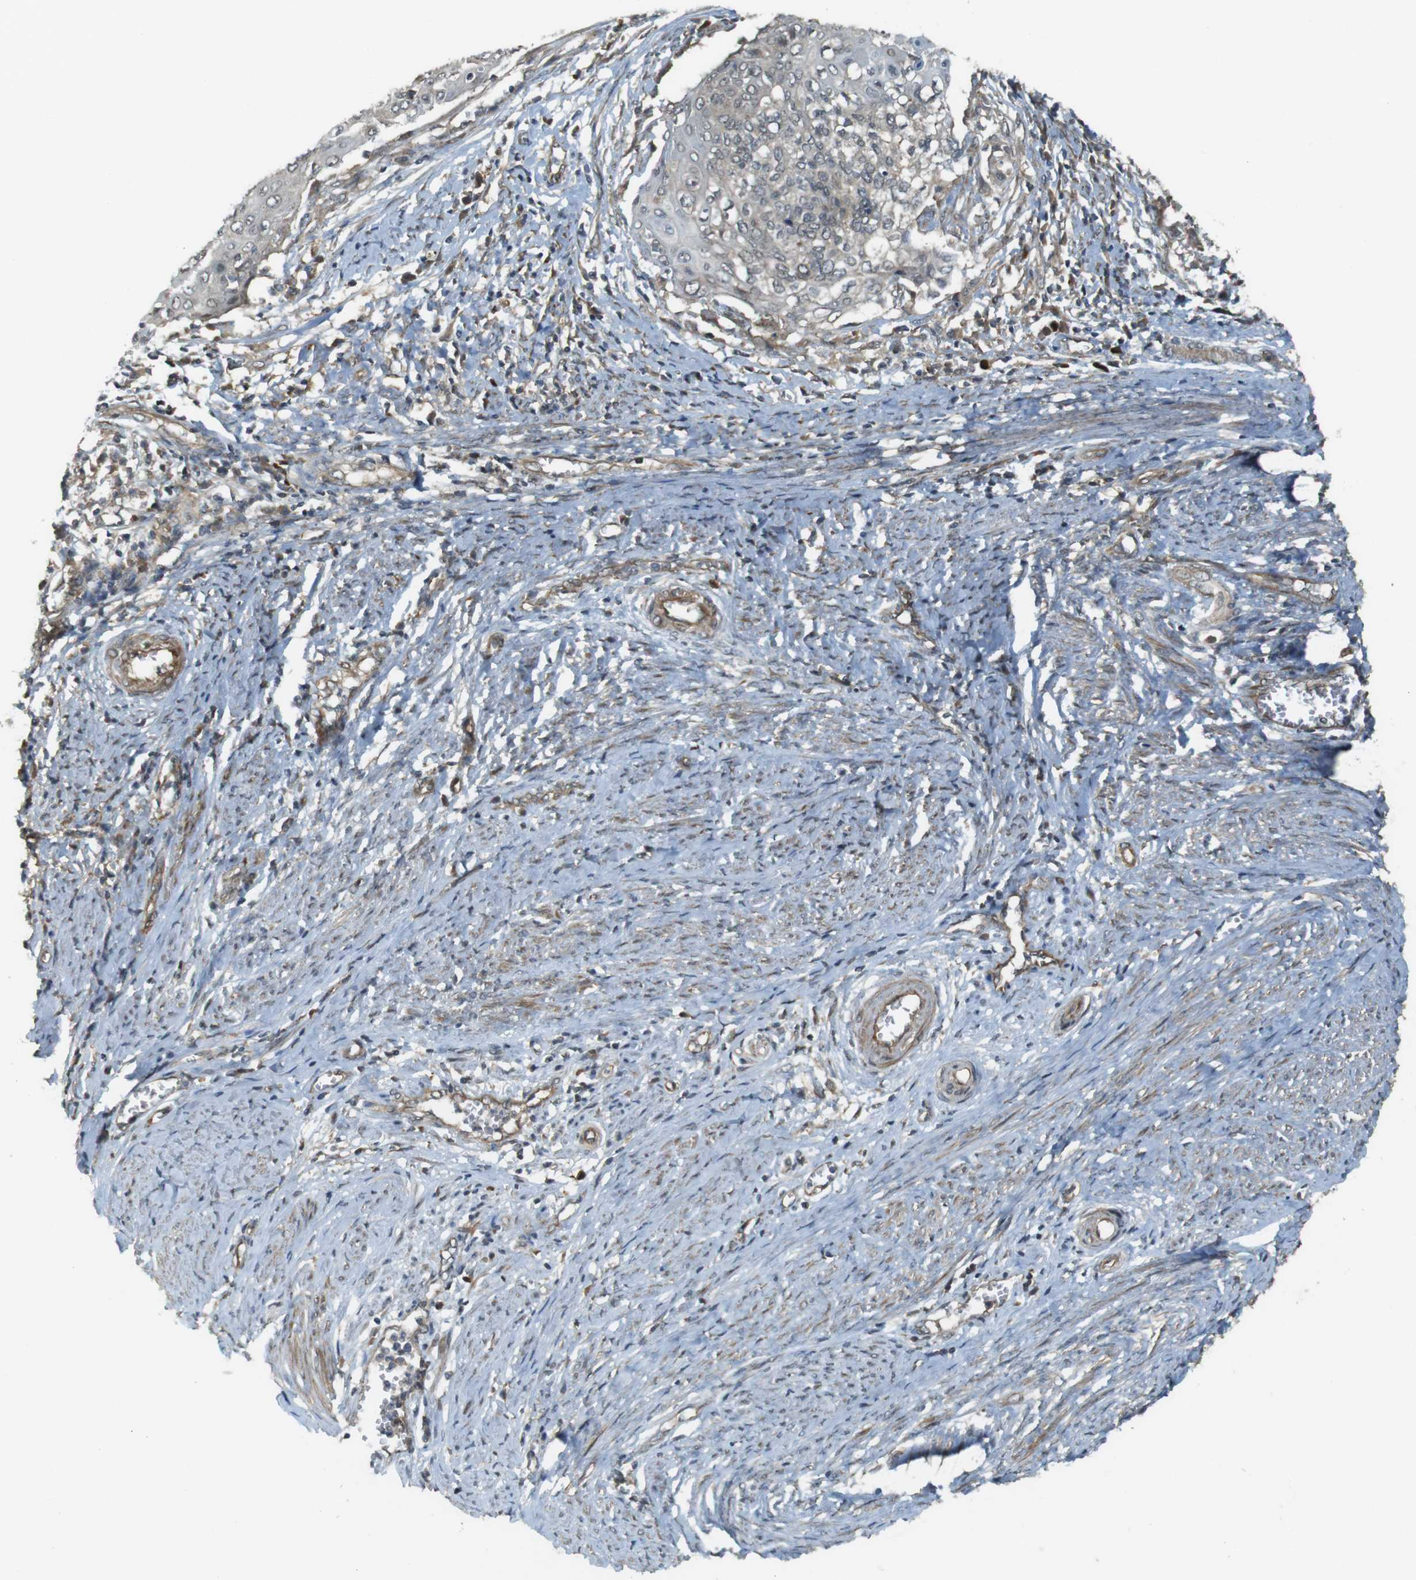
{"staining": {"intensity": "weak", "quantity": "<25%", "location": "cytoplasmic/membranous"}, "tissue": "cervical cancer", "cell_type": "Tumor cells", "image_type": "cancer", "snomed": [{"axis": "morphology", "description": "Squamous cell carcinoma, NOS"}, {"axis": "topography", "description": "Cervix"}], "caption": "Cervical squamous cell carcinoma stained for a protein using immunohistochemistry (IHC) reveals no staining tumor cells.", "gene": "IFFO2", "patient": {"sex": "female", "age": 39}}